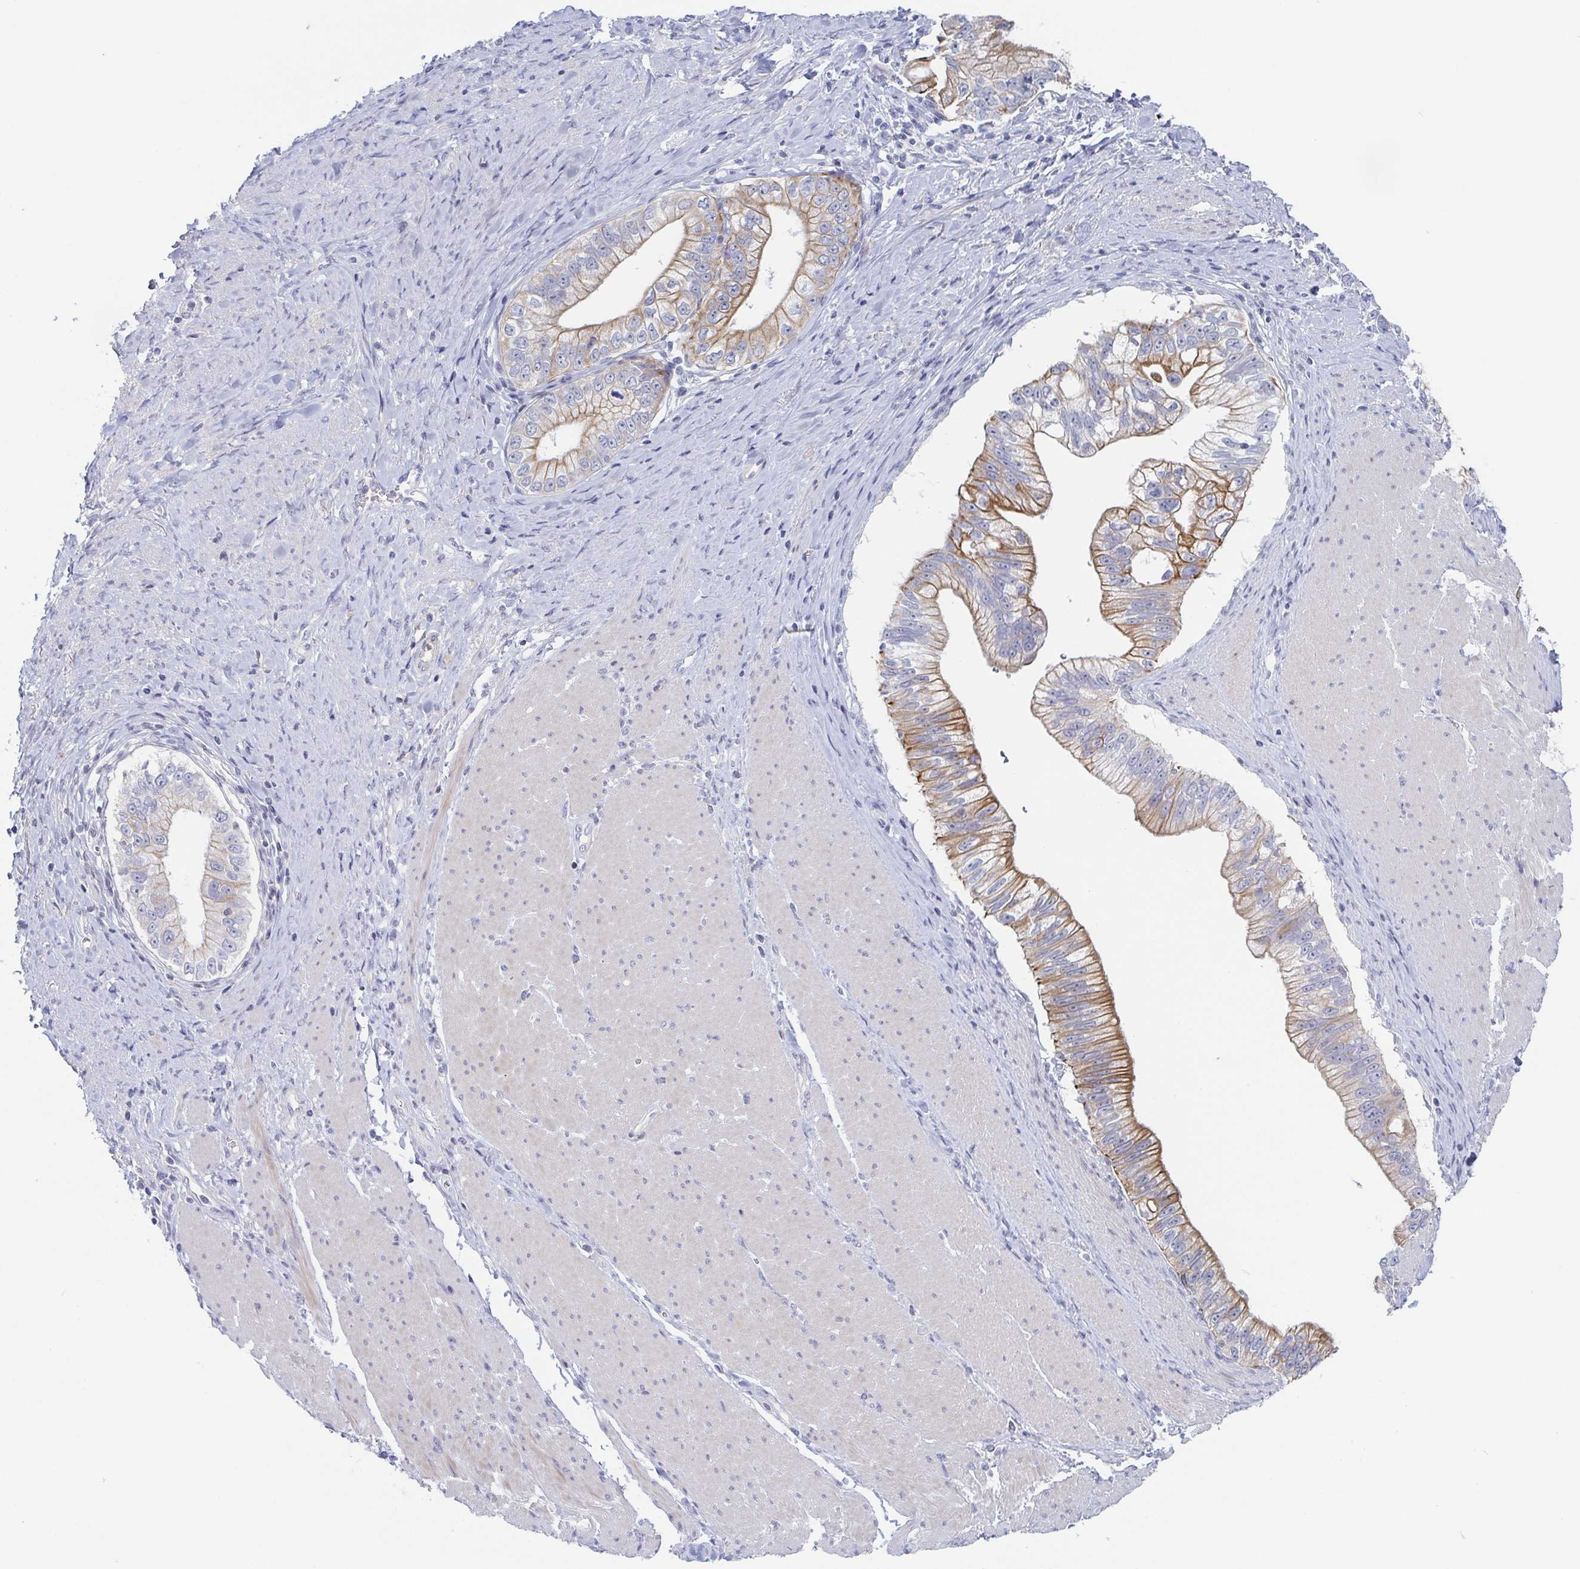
{"staining": {"intensity": "moderate", "quantity": "25%-75%", "location": "cytoplasmic/membranous"}, "tissue": "pancreatic cancer", "cell_type": "Tumor cells", "image_type": "cancer", "snomed": [{"axis": "morphology", "description": "Adenocarcinoma, NOS"}, {"axis": "topography", "description": "Pancreas"}], "caption": "A brown stain labels moderate cytoplasmic/membranous expression of a protein in adenocarcinoma (pancreatic) tumor cells.", "gene": "RHOV", "patient": {"sex": "male", "age": 70}}